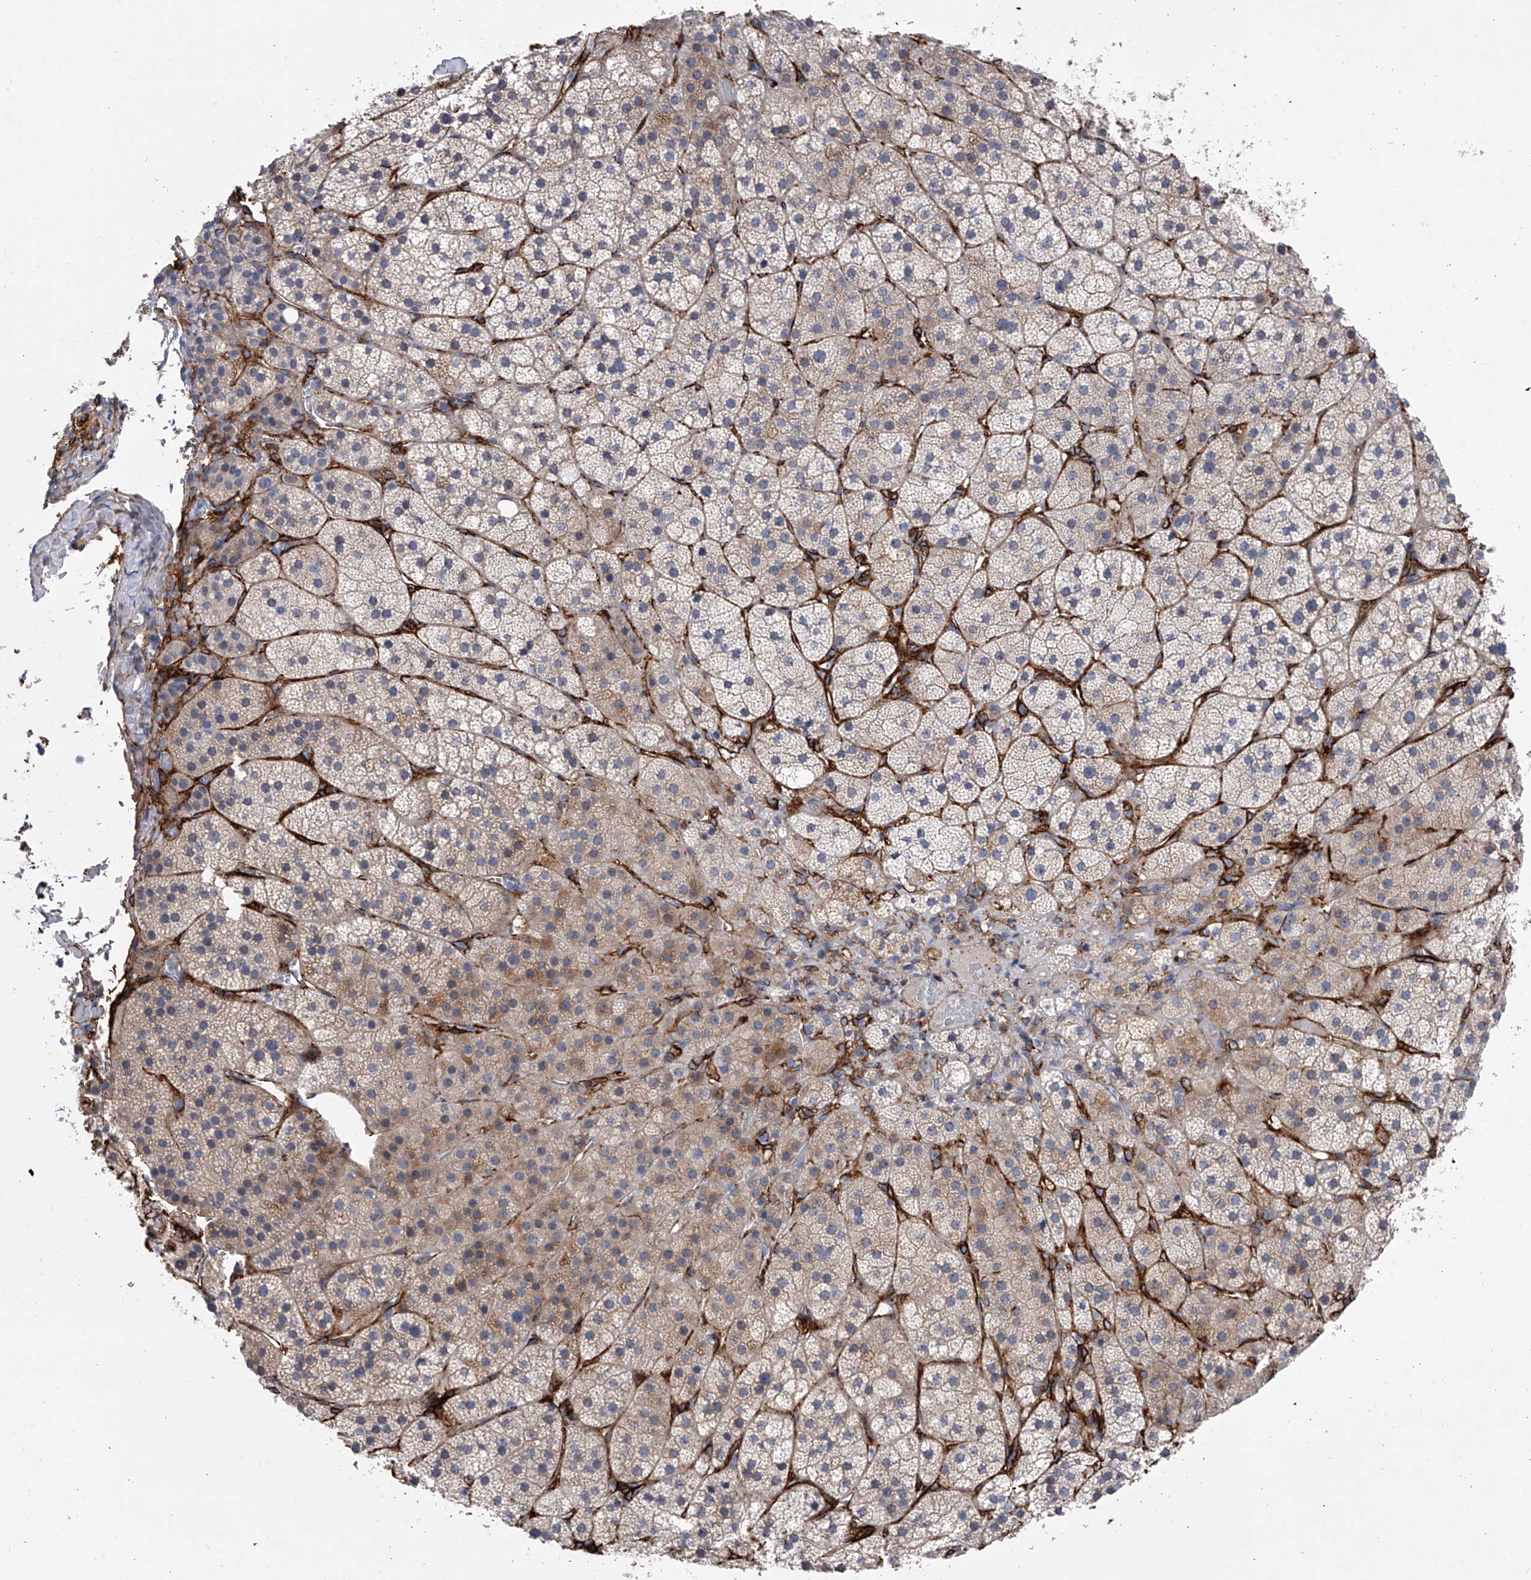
{"staining": {"intensity": "moderate", "quantity": "<25%", "location": "cytoplasmic/membranous"}, "tissue": "adrenal gland", "cell_type": "Glandular cells", "image_type": "normal", "snomed": [{"axis": "morphology", "description": "Normal tissue, NOS"}, {"axis": "topography", "description": "Adrenal gland"}], "caption": "Moderate cytoplasmic/membranous staining for a protein is seen in about <25% of glandular cells of benign adrenal gland using immunohistochemistry (IHC).", "gene": "ALG14", "patient": {"sex": "female", "age": 44}}